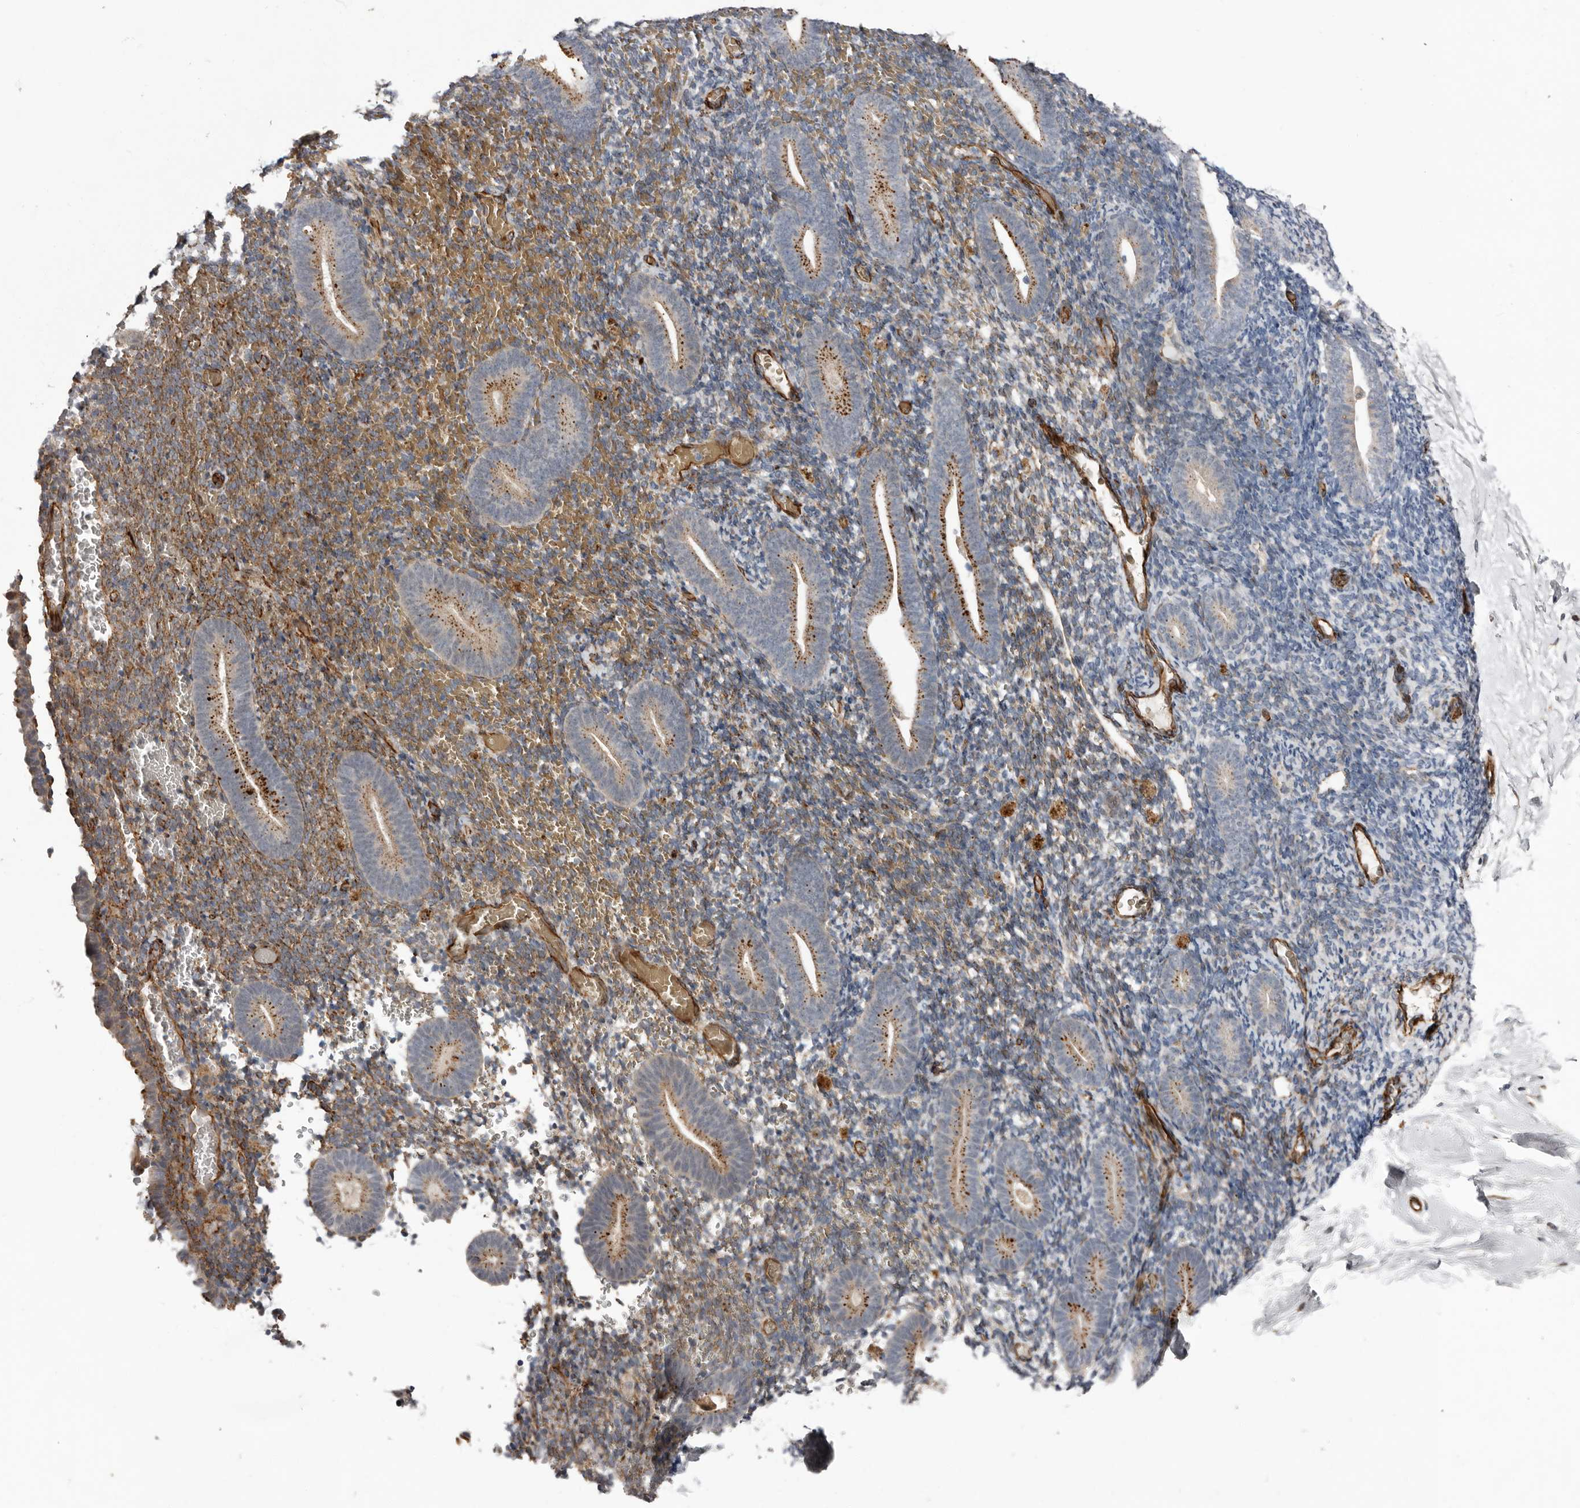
{"staining": {"intensity": "moderate", "quantity": "<25%", "location": "cytoplasmic/membranous"}, "tissue": "endometrium", "cell_type": "Cells in endometrial stroma", "image_type": "normal", "snomed": [{"axis": "morphology", "description": "Normal tissue, NOS"}, {"axis": "topography", "description": "Endometrium"}], "caption": "Immunohistochemistry micrograph of benign endometrium: human endometrium stained using immunohistochemistry (IHC) exhibits low levels of moderate protein expression localized specifically in the cytoplasmic/membranous of cells in endometrial stroma, appearing as a cytoplasmic/membranous brown color.", "gene": "RANBP17", "patient": {"sex": "female", "age": 51}}